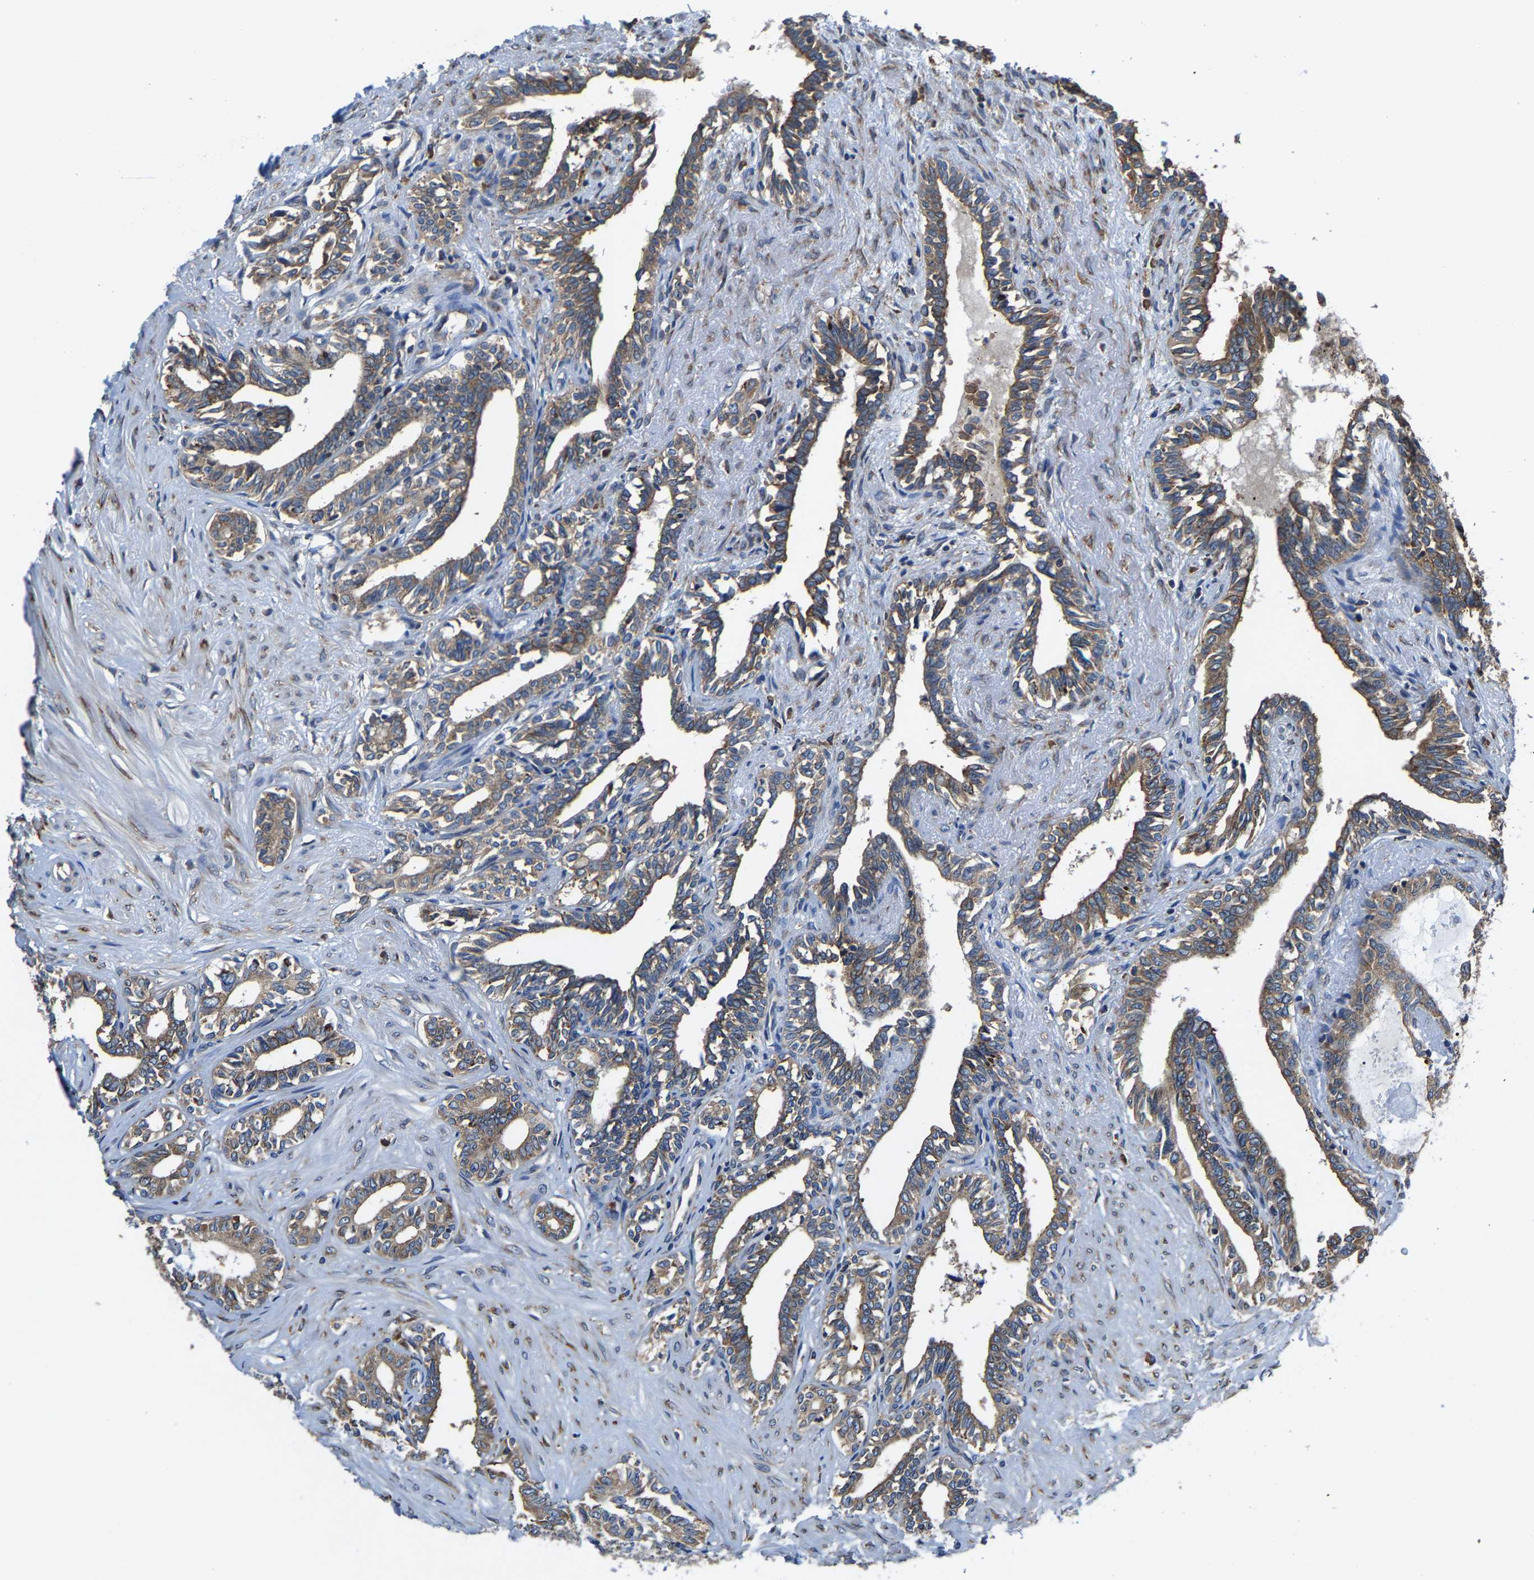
{"staining": {"intensity": "moderate", "quantity": ">75%", "location": "cytoplasmic/membranous"}, "tissue": "seminal vesicle", "cell_type": "Glandular cells", "image_type": "normal", "snomed": [{"axis": "morphology", "description": "Normal tissue, NOS"}, {"axis": "morphology", "description": "Adenocarcinoma, High grade"}, {"axis": "topography", "description": "Prostate"}, {"axis": "topography", "description": "Seminal veicle"}], "caption": "Glandular cells reveal moderate cytoplasmic/membranous staining in about >75% of cells in unremarkable seminal vesicle. Nuclei are stained in blue.", "gene": "G3BP2", "patient": {"sex": "male", "age": 55}}